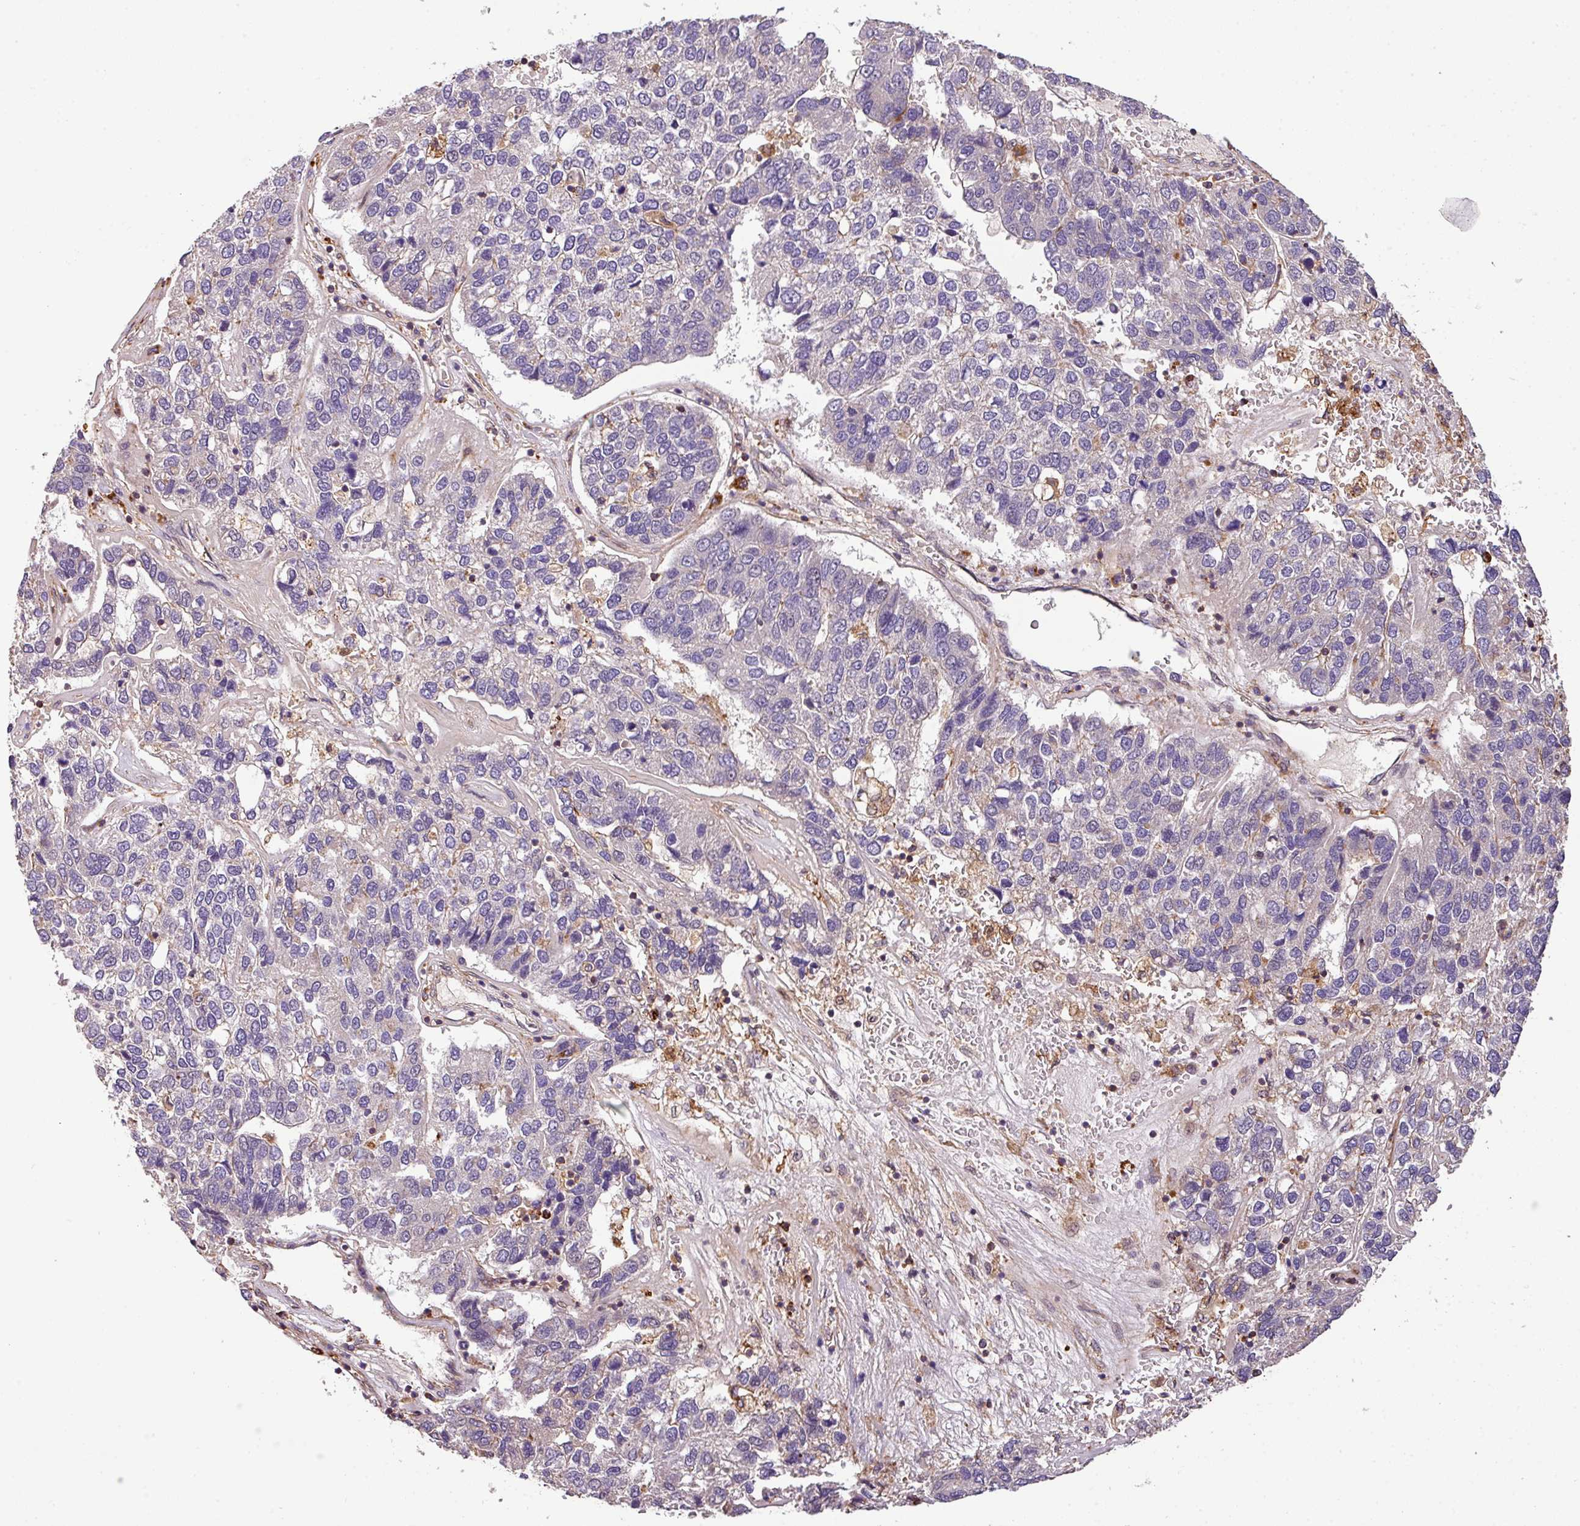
{"staining": {"intensity": "negative", "quantity": "none", "location": "none"}, "tissue": "pancreatic cancer", "cell_type": "Tumor cells", "image_type": "cancer", "snomed": [{"axis": "morphology", "description": "Adenocarcinoma, NOS"}, {"axis": "topography", "description": "Pancreas"}], "caption": "Tumor cells show no significant staining in adenocarcinoma (pancreatic).", "gene": "CASS4", "patient": {"sex": "female", "age": 61}}